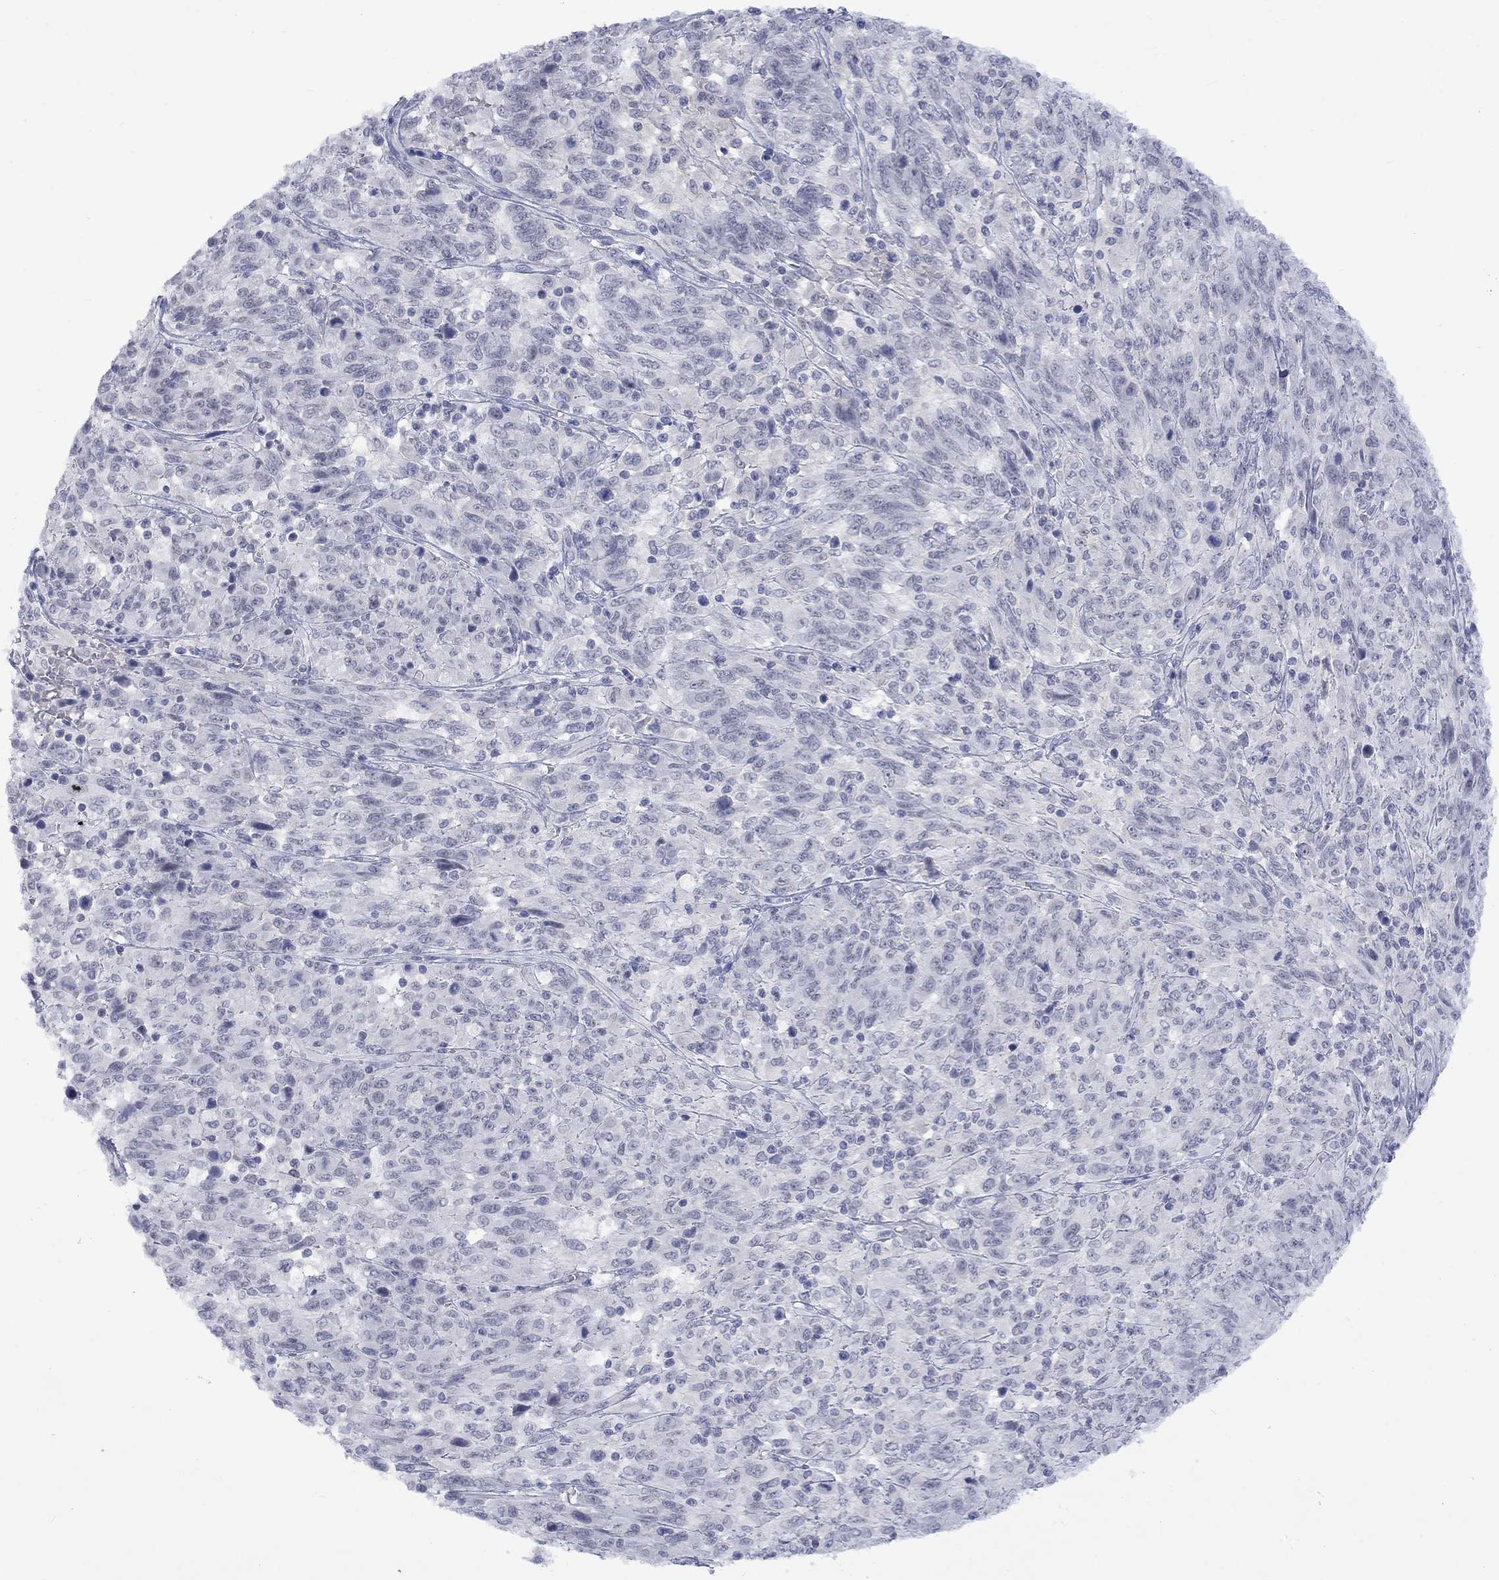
{"staining": {"intensity": "negative", "quantity": "none", "location": "none"}, "tissue": "melanoma", "cell_type": "Tumor cells", "image_type": "cancer", "snomed": [{"axis": "morphology", "description": "Malignant melanoma, NOS"}, {"axis": "topography", "description": "Skin"}], "caption": "Tumor cells are negative for protein expression in human melanoma.", "gene": "NSMF", "patient": {"sex": "female", "age": 91}}